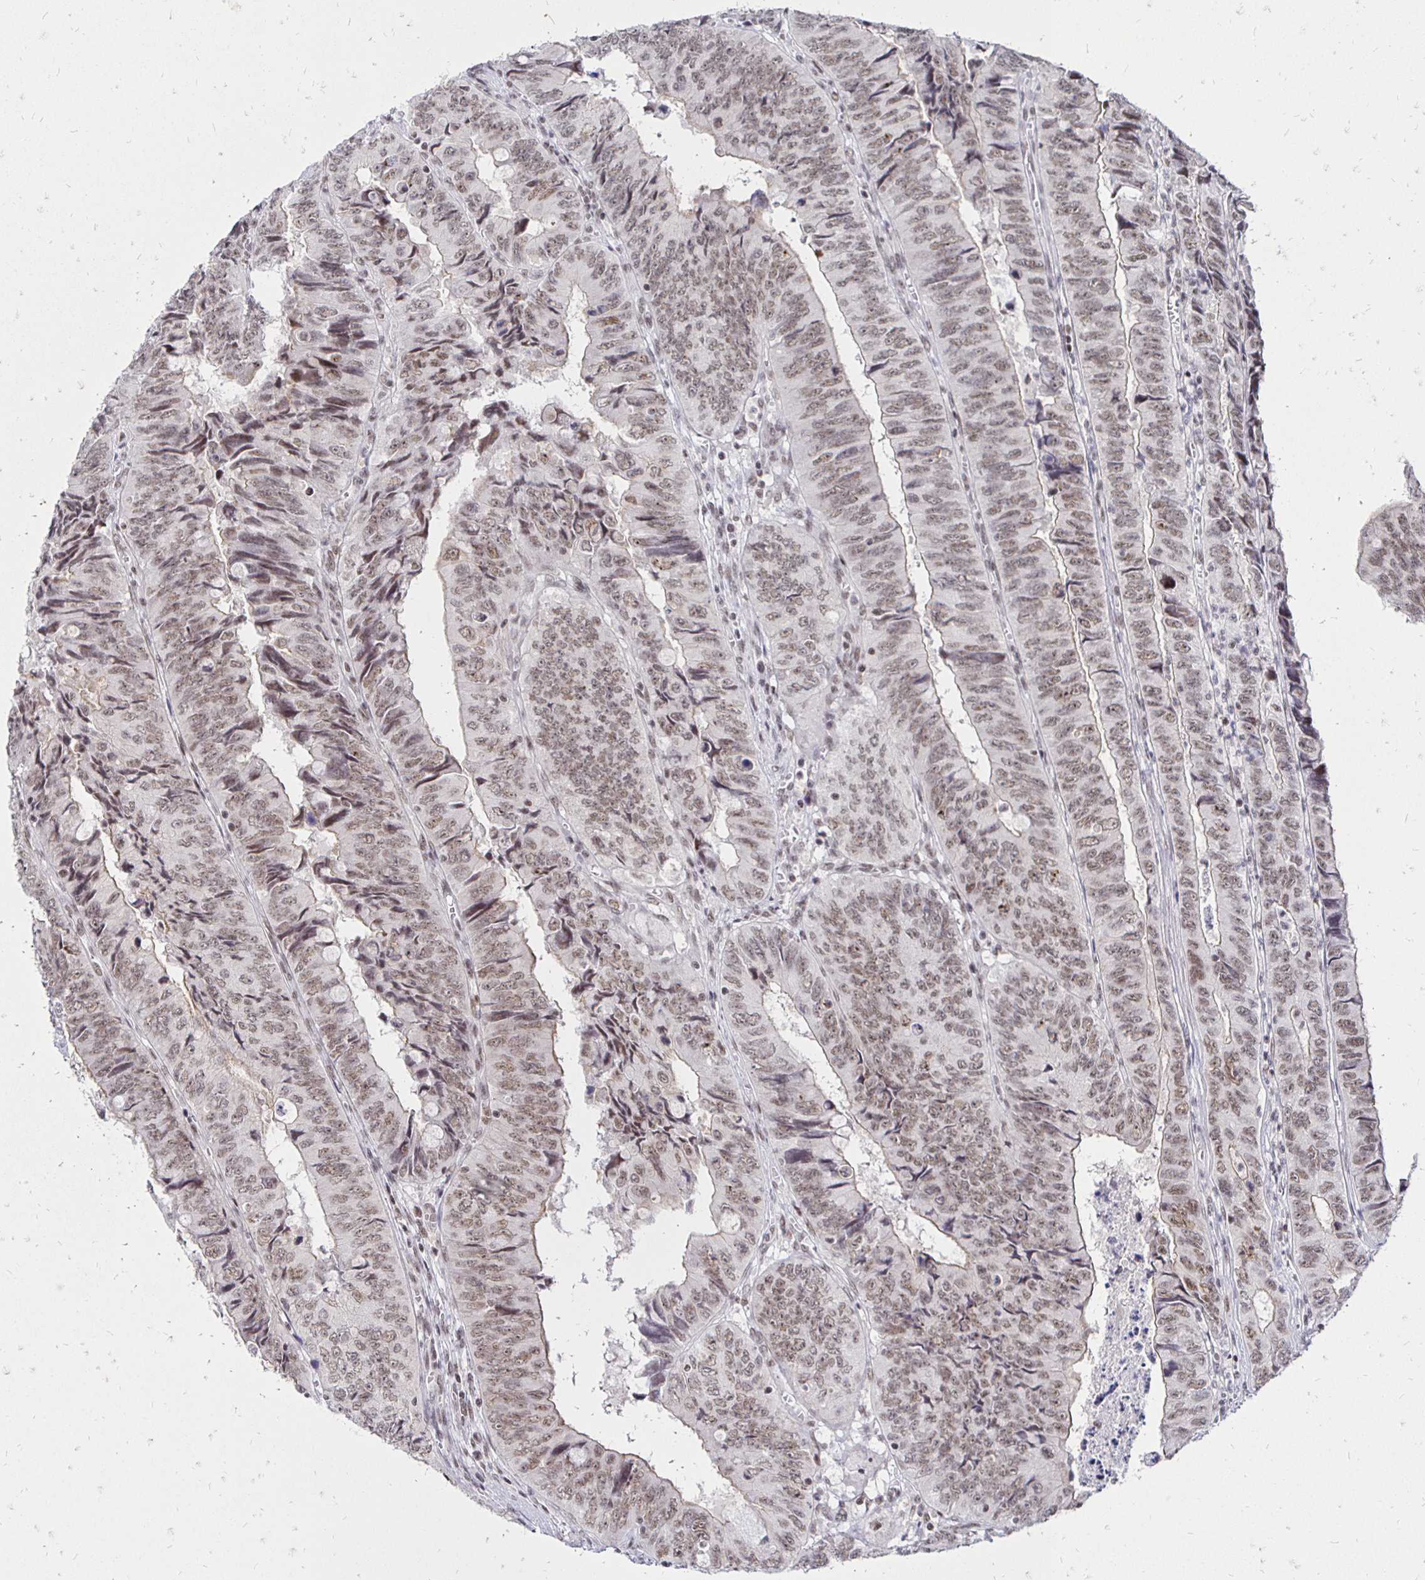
{"staining": {"intensity": "weak", "quantity": ">75%", "location": "nuclear"}, "tissue": "colorectal cancer", "cell_type": "Tumor cells", "image_type": "cancer", "snomed": [{"axis": "morphology", "description": "Adenocarcinoma, NOS"}, {"axis": "topography", "description": "Colon"}], "caption": "A high-resolution image shows immunohistochemistry (IHC) staining of adenocarcinoma (colorectal), which reveals weak nuclear expression in about >75% of tumor cells.", "gene": "SIN3A", "patient": {"sex": "female", "age": 84}}